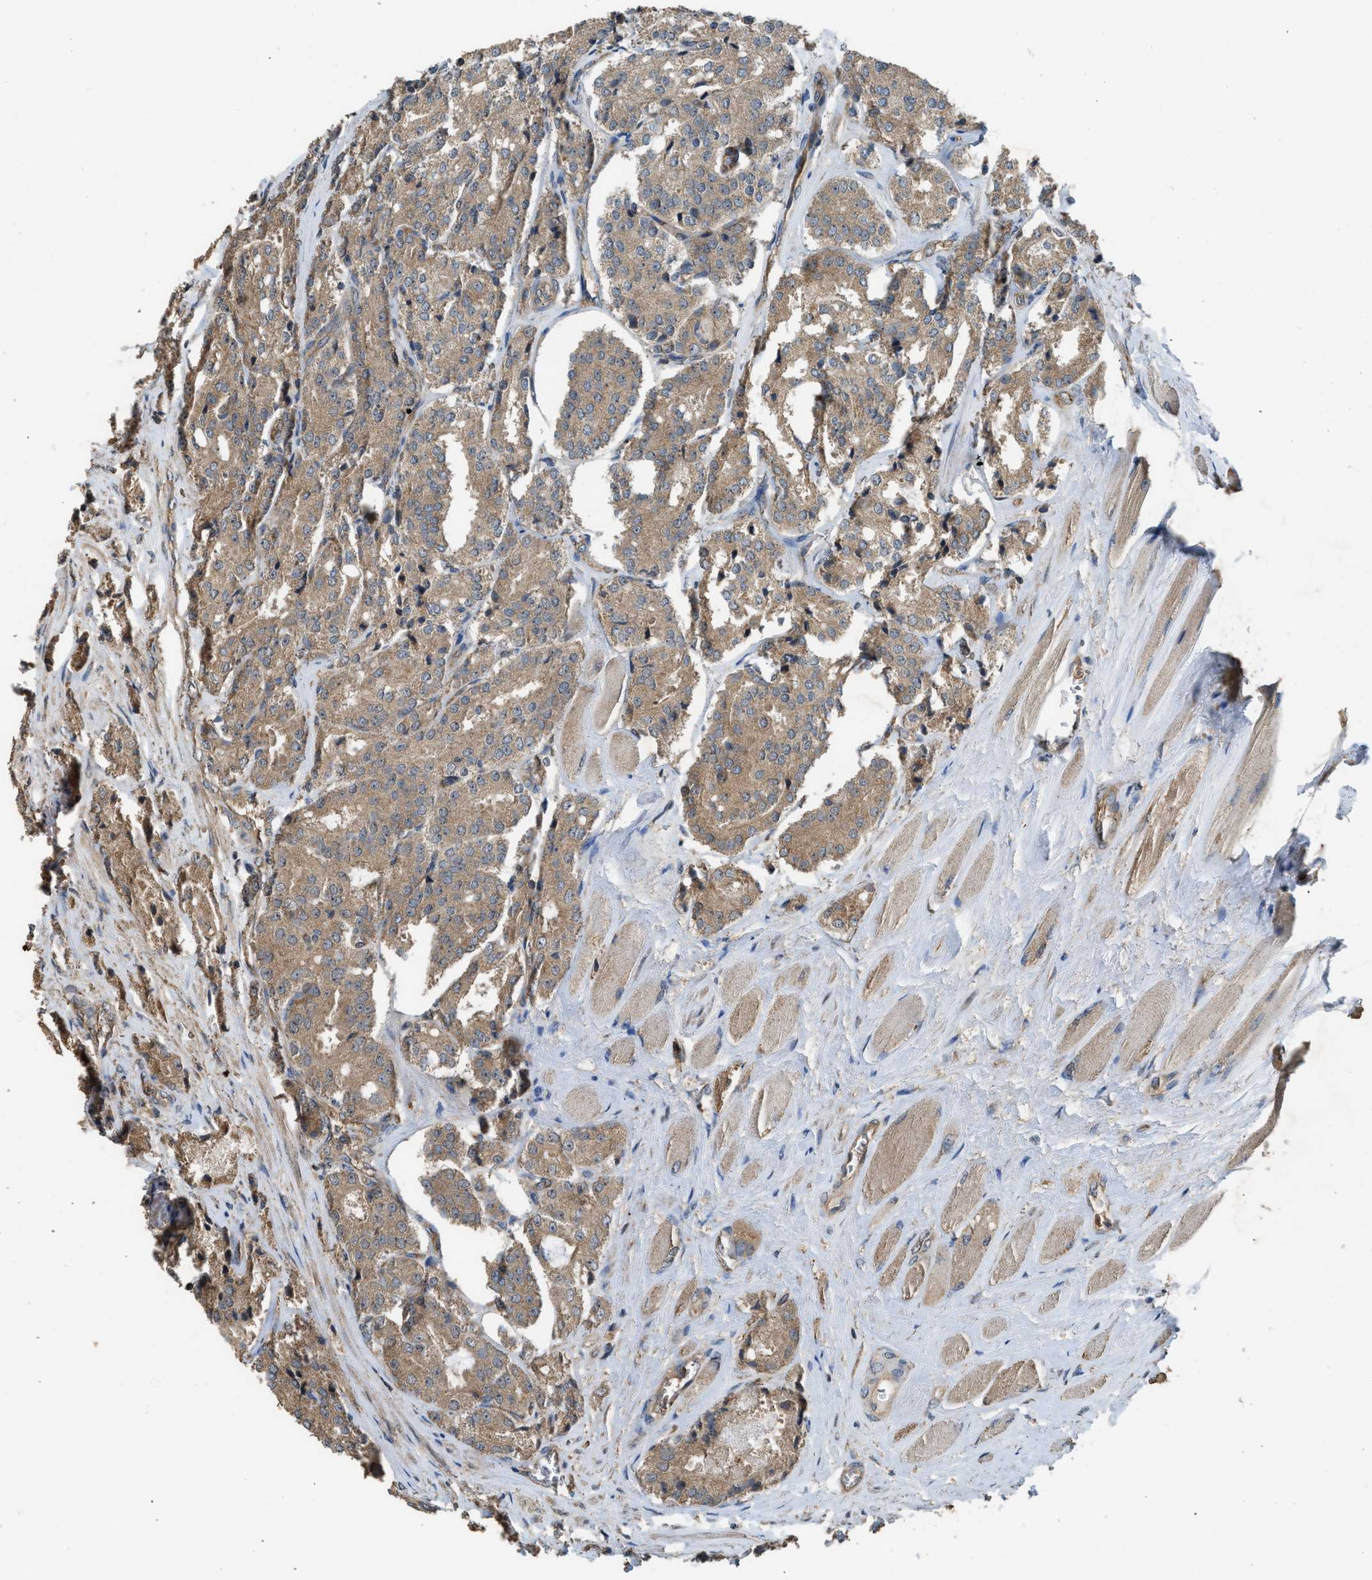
{"staining": {"intensity": "moderate", "quantity": ">75%", "location": "cytoplasmic/membranous"}, "tissue": "prostate cancer", "cell_type": "Tumor cells", "image_type": "cancer", "snomed": [{"axis": "morphology", "description": "Adenocarcinoma, High grade"}, {"axis": "topography", "description": "Prostate"}], "caption": "Prostate cancer stained for a protein exhibits moderate cytoplasmic/membranous positivity in tumor cells. (Stains: DAB in brown, nuclei in blue, Microscopy: brightfield microscopy at high magnification).", "gene": "HIP1R", "patient": {"sex": "male", "age": 65}}